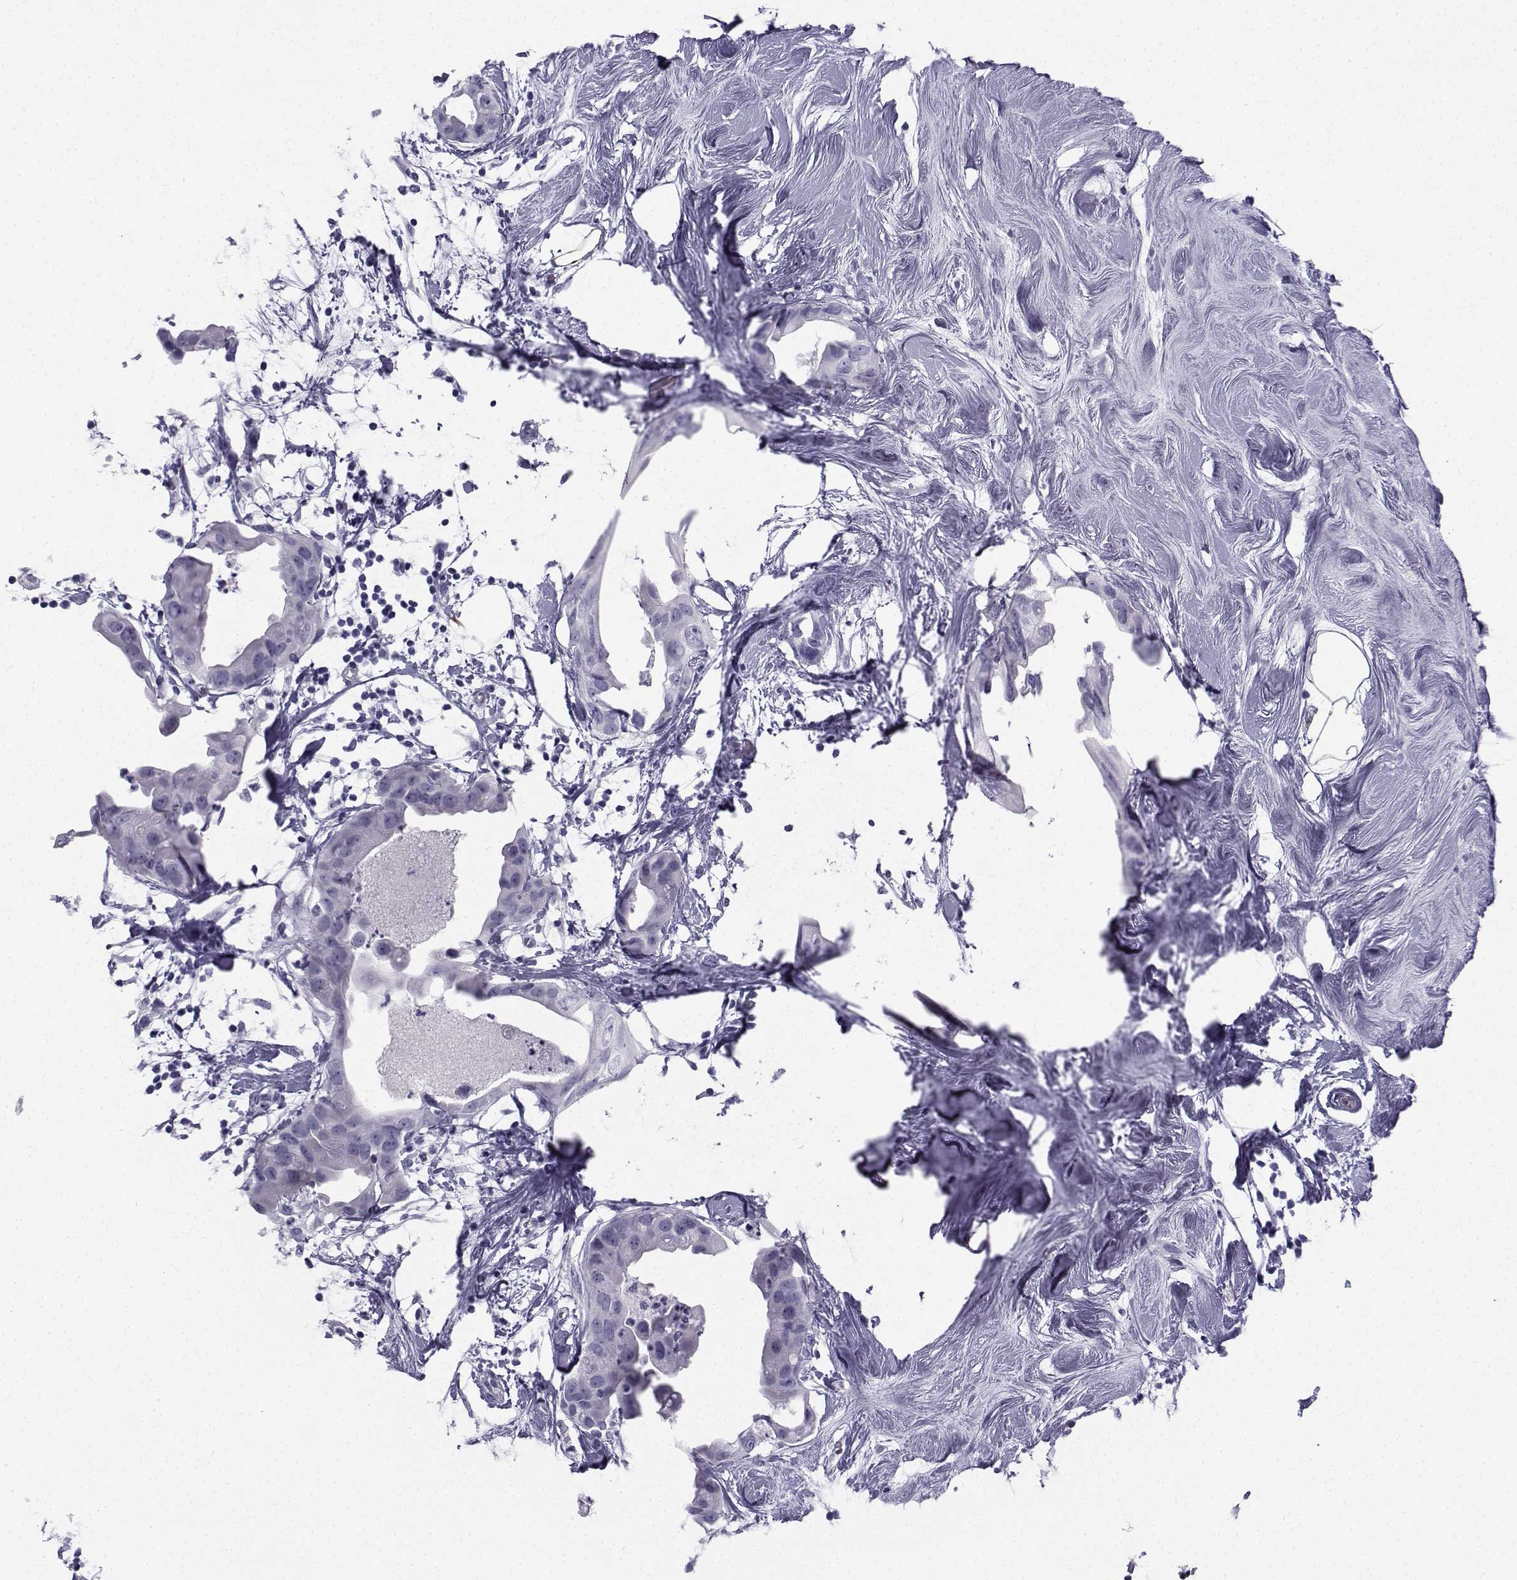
{"staining": {"intensity": "negative", "quantity": "none", "location": "none"}, "tissue": "breast cancer", "cell_type": "Tumor cells", "image_type": "cancer", "snomed": [{"axis": "morphology", "description": "Normal tissue, NOS"}, {"axis": "morphology", "description": "Duct carcinoma"}, {"axis": "topography", "description": "Breast"}], "caption": "This is a micrograph of immunohistochemistry (IHC) staining of infiltrating ductal carcinoma (breast), which shows no positivity in tumor cells. (Brightfield microscopy of DAB IHC at high magnification).", "gene": "SPANXD", "patient": {"sex": "female", "age": 40}}